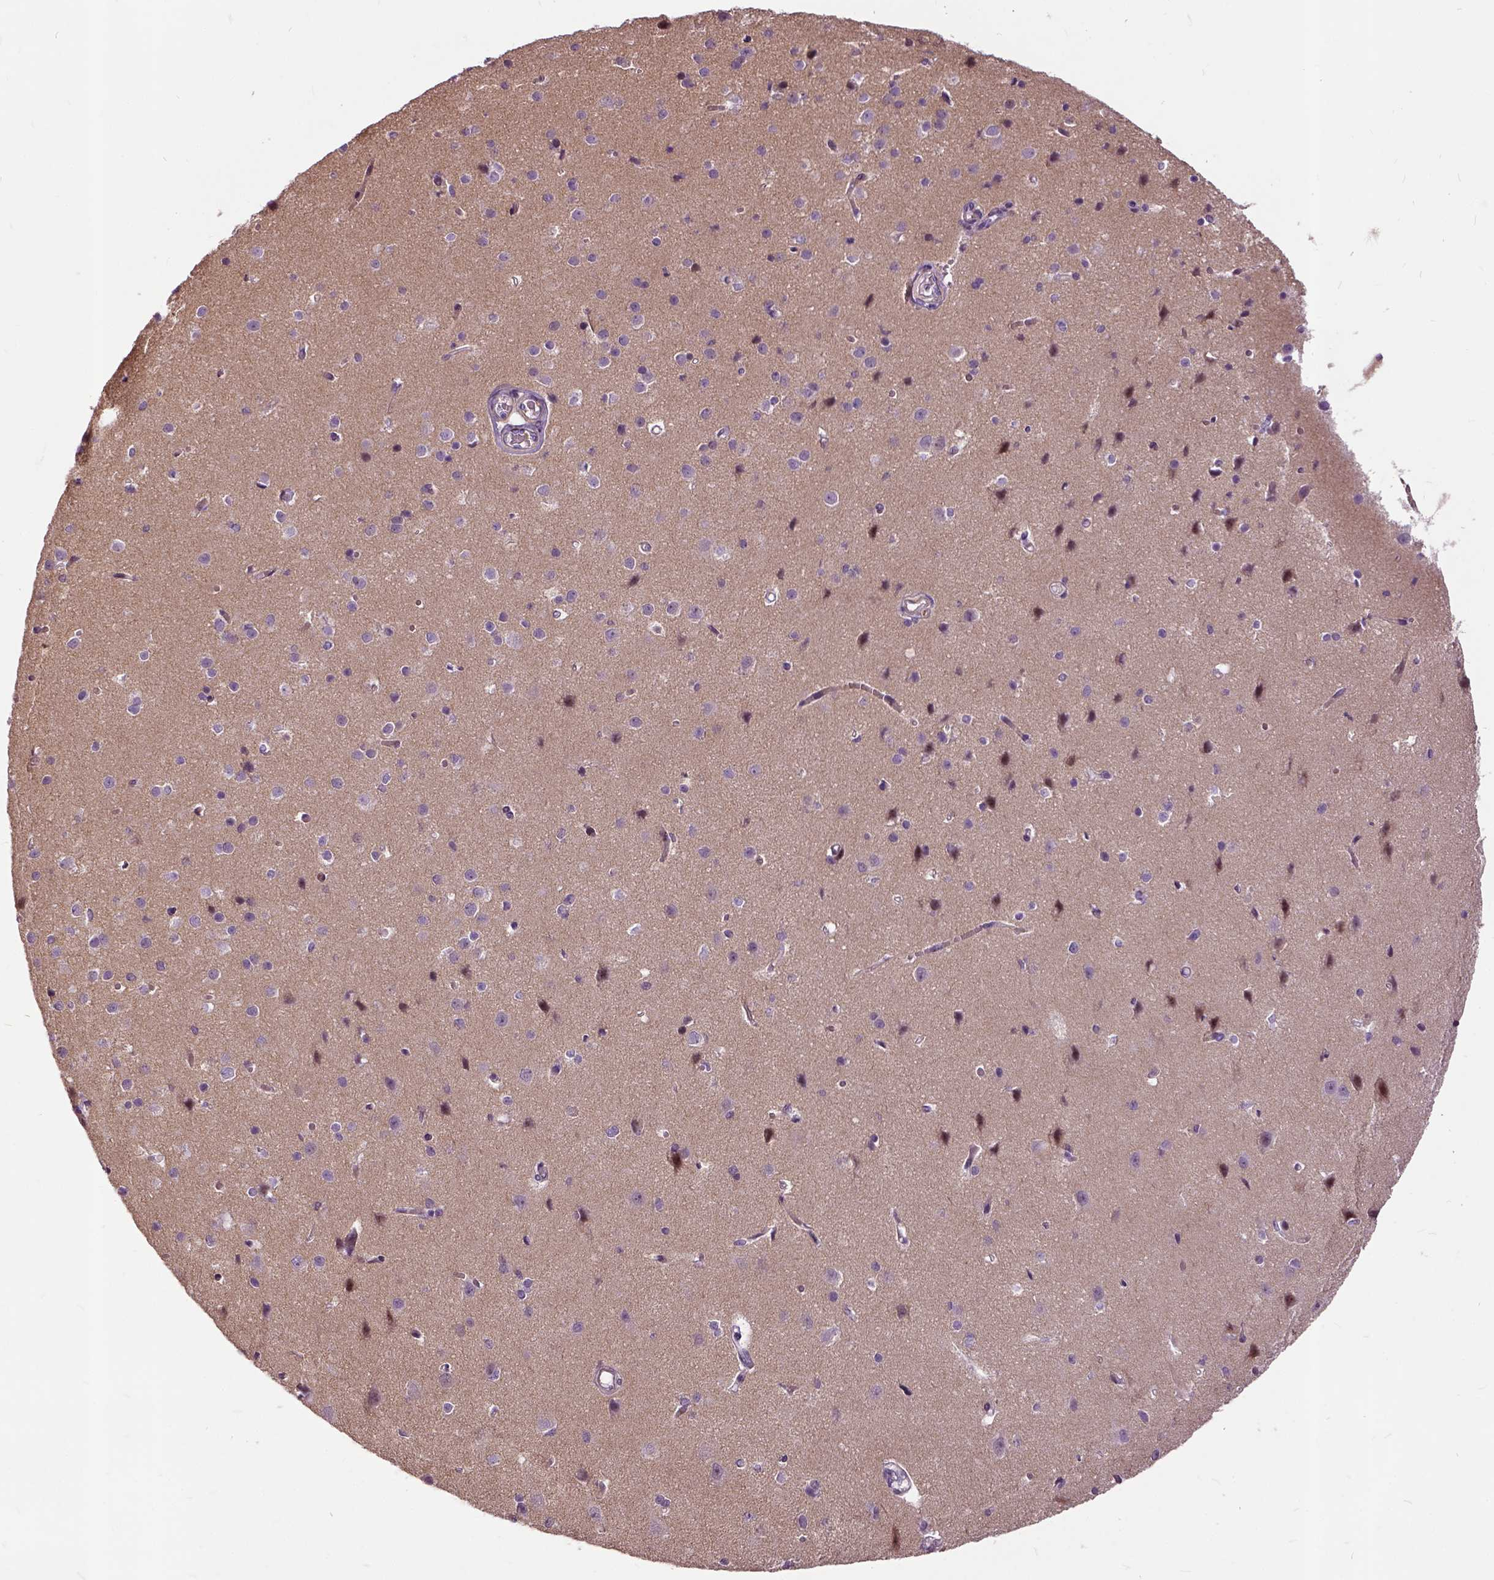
{"staining": {"intensity": "weak", "quantity": ">75%", "location": "cytoplasmic/membranous"}, "tissue": "cerebral cortex", "cell_type": "Endothelial cells", "image_type": "normal", "snomed": [{"axis": "morphology", "description": "Normal tissue, NOS"}, {"axis": "topography", "description": "Cerebral cortex"}], "caption": "A photomicrograph showing weak cytoplasmic/membranous positivity in about >75% of endothelial cells in benign cerebral cortex, as visualized by brown immunohistochemical staining.", "gene": "ILRUN", "patient": {"sex": "male", "age": 37}}